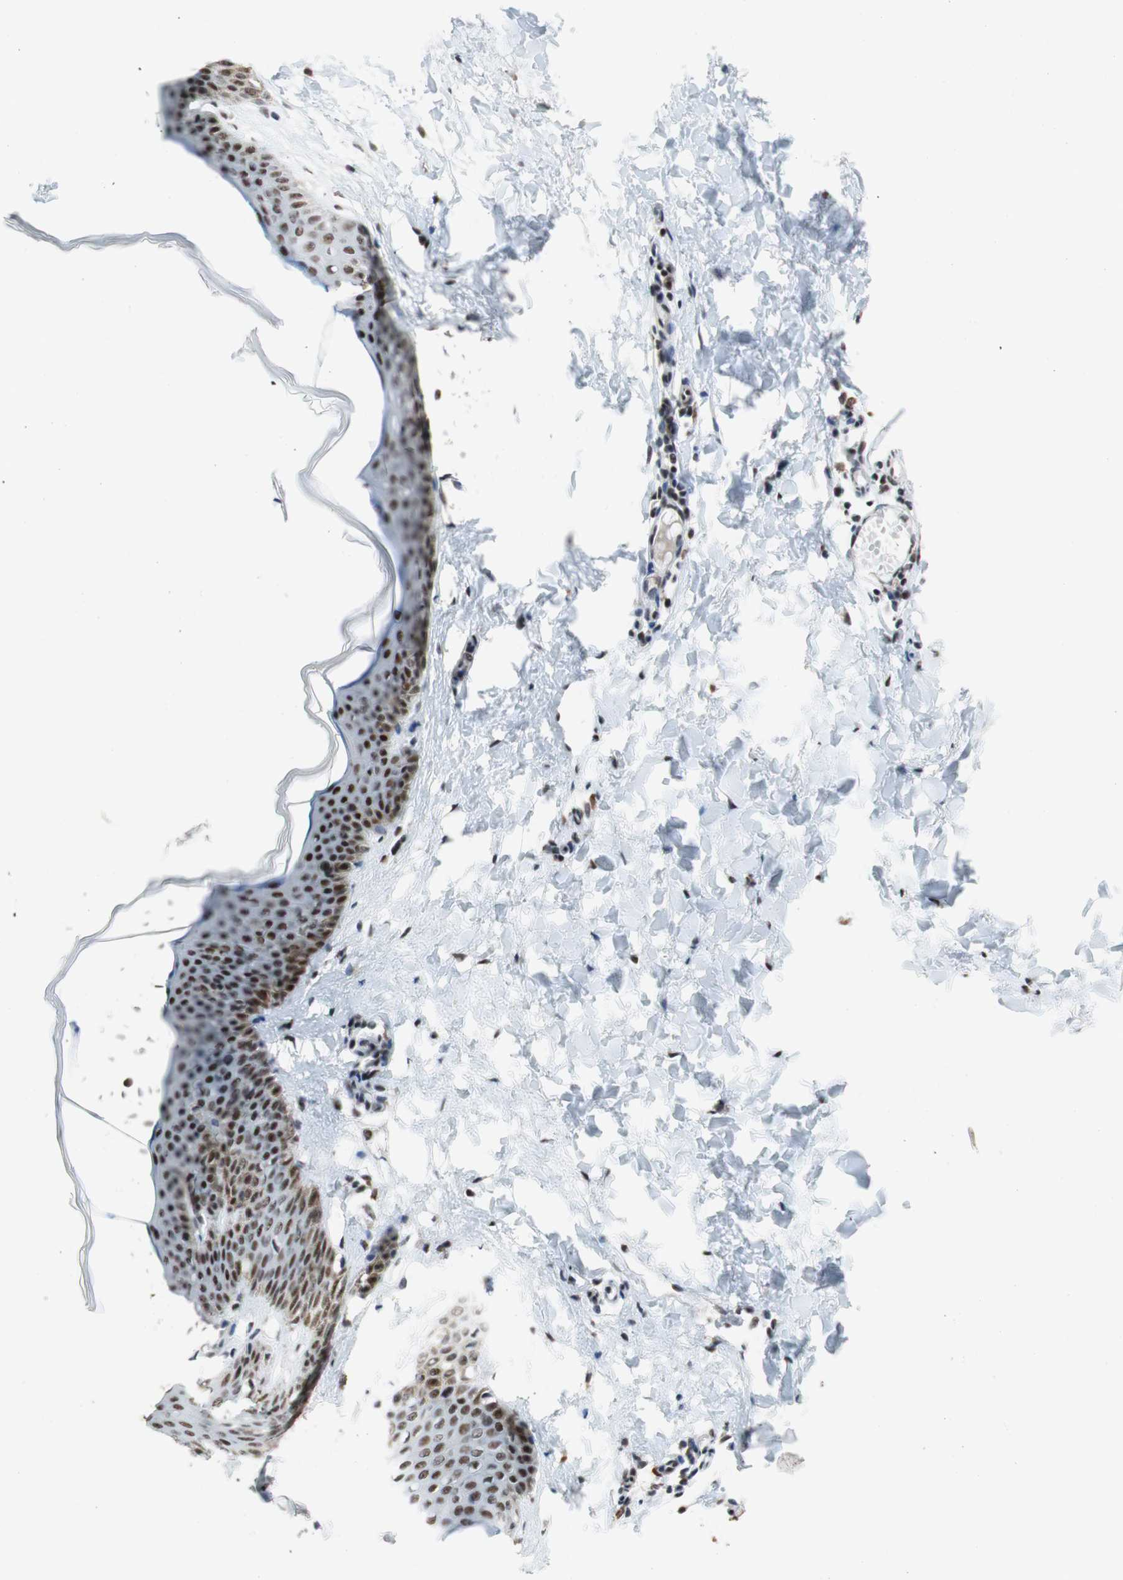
{"staining": {"intensity": "strong", "quantity": ">75%", "location": "nuclear"}, "tissue": "skin", "cell_type": "Fibroblasts", "image_type": "normal", "snomed": [{"axis": "morphology", "description": "Normal tissue, NOS"}, {"axis": "topography", "description": "Skin"}], "caption": "Brown immunohistochemical staining in unremarkable human skin exhibits strong nuclear positivity in about >75% of fibroblasts. (IHC, brightfield microscopy, high magnification).", "gene": "PRPF19", "patient": {"sex": "female", "age": 17}}